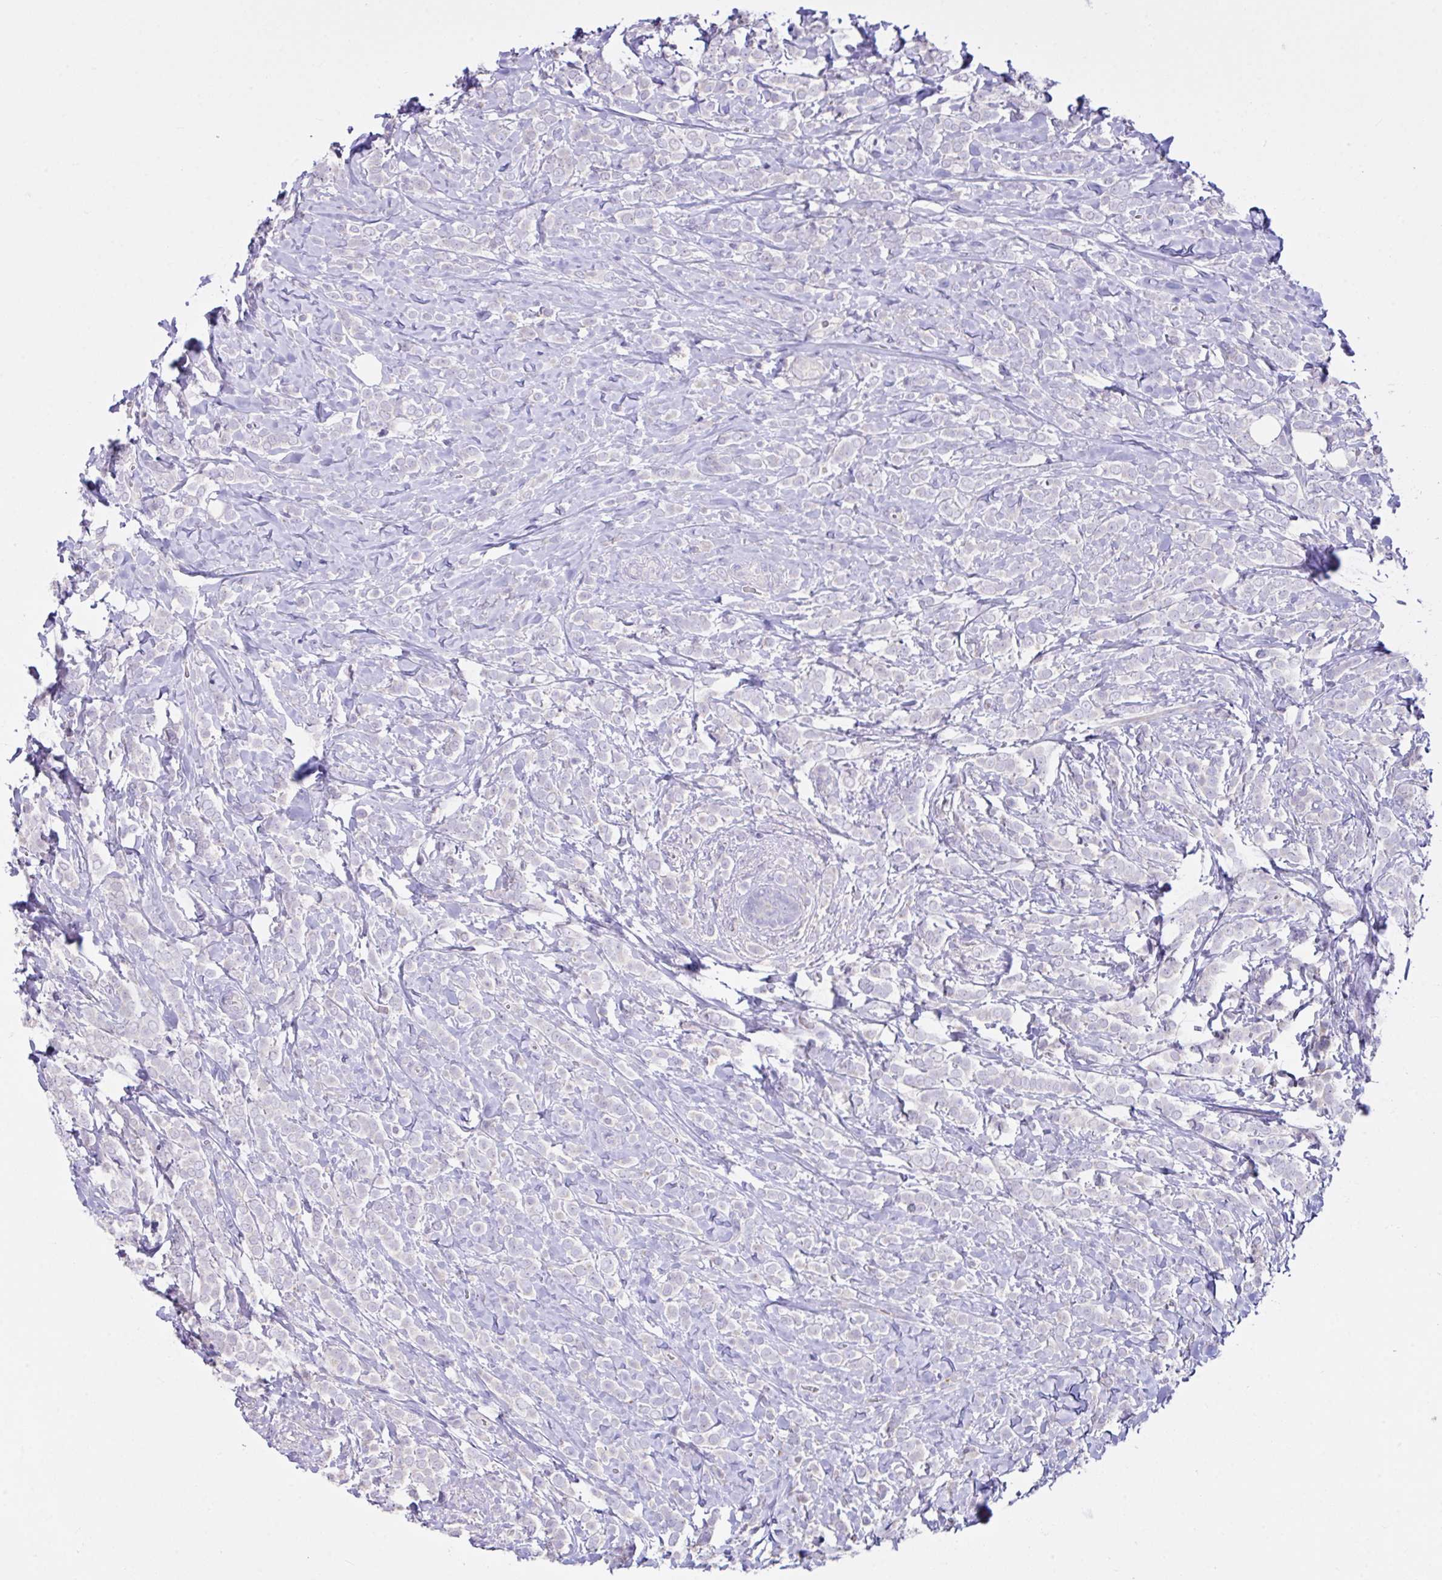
{"staining": {"intensity": "negative", "quantity": "none", "location": "none"}, "tissue": "breast cancer", "cell_type": "Tumor cells", "image_type": "cancer", "snomed": [{"axis": "morphology", "description": "Lobular carcinoma"}, {"axis": "topography", "description": "Breast"}], "caption": "Immunohistochemistry (IHC) micrograph of neoplastic tissue: human lobular carcinoma (breast) stained with DAB reveals no significant protein expression in tumor cells. Nuclei are stained in blue.", "gene": "D2HGDH", "patient": {"sex": "female", "age": 49}}